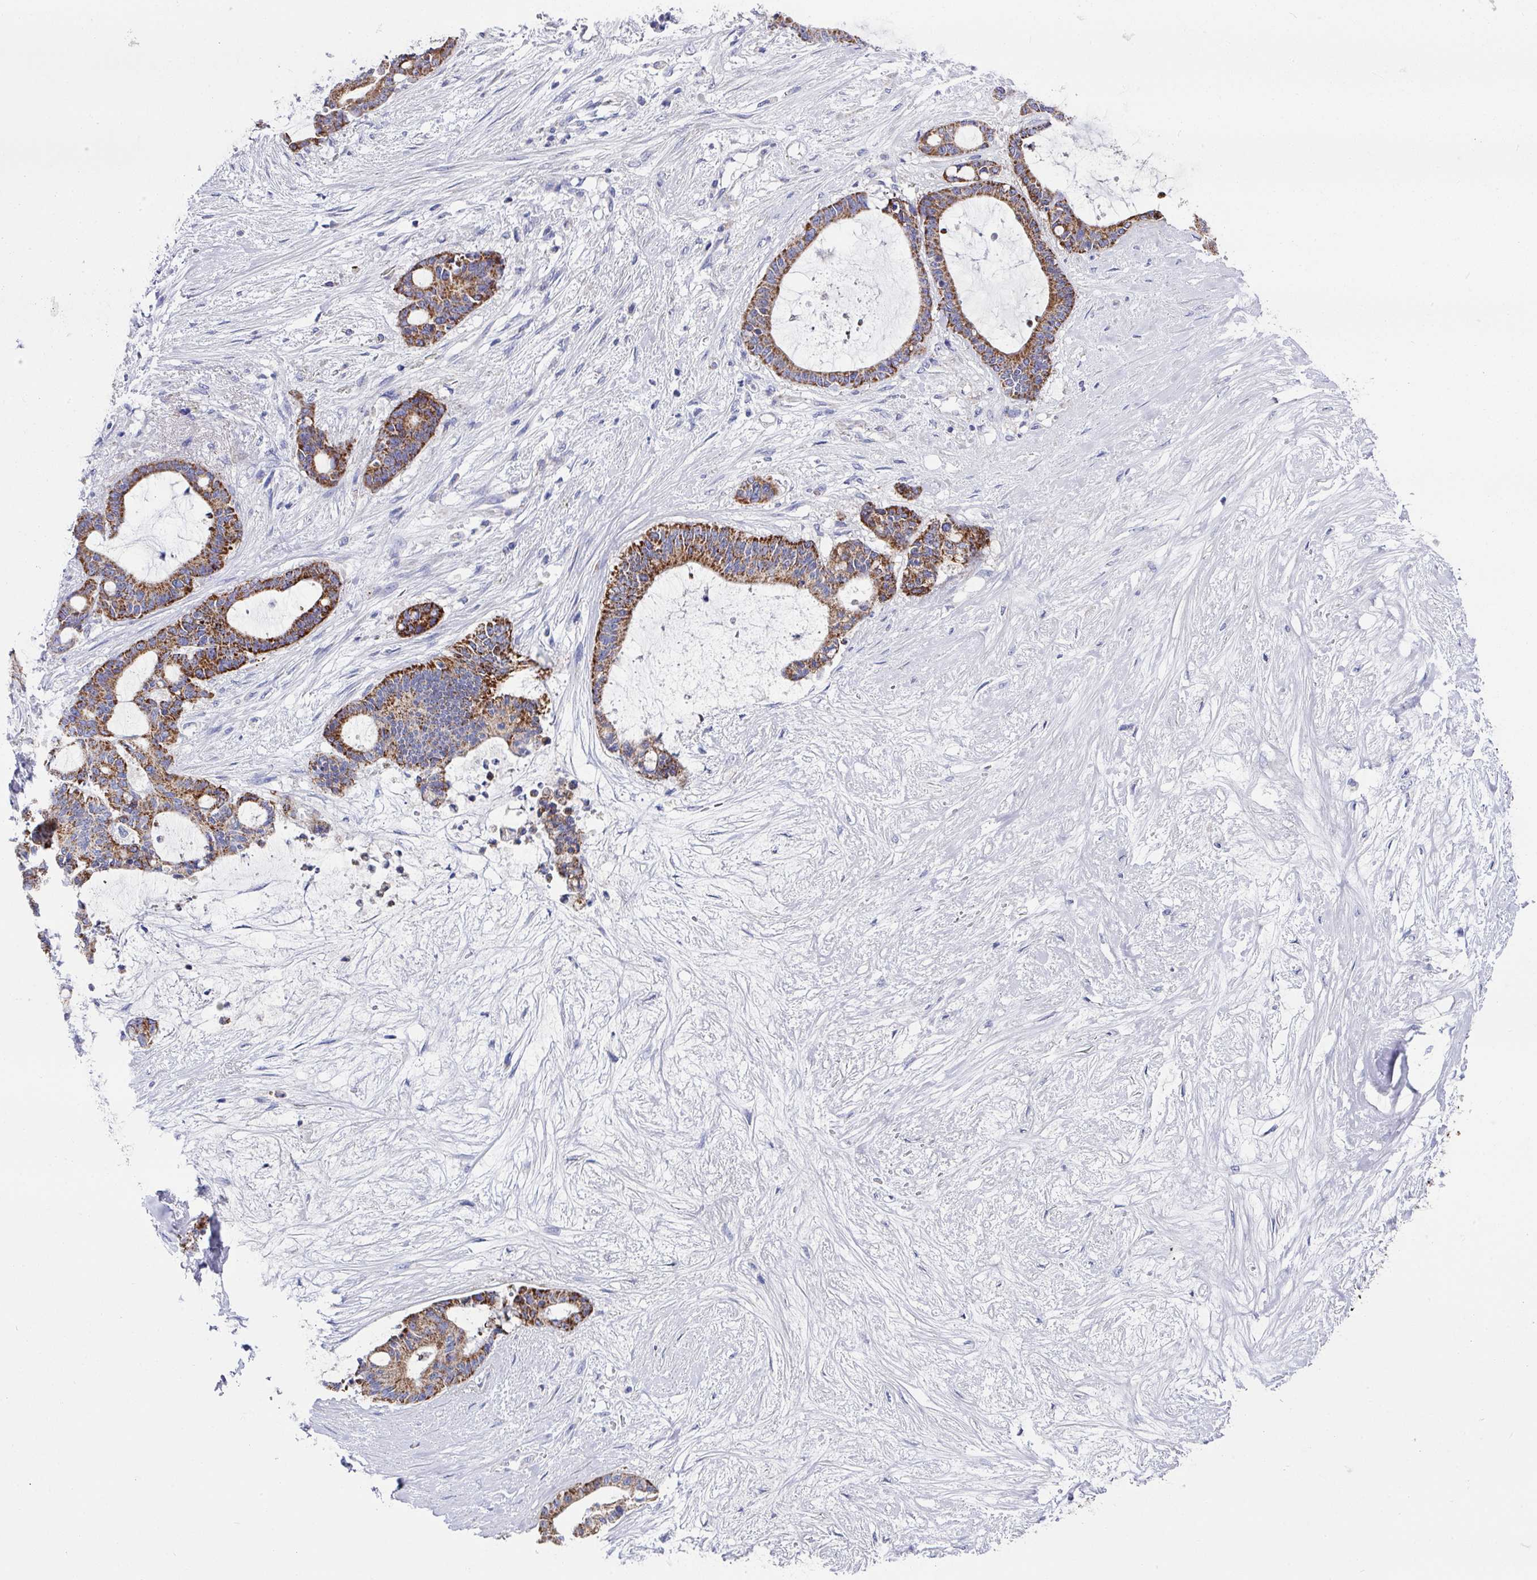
{"staining": {"intensity": "strong", "quantity": ">75%", "location": "cytoplasmic/membranous"}, "tissue": "liver cancer", "cell_type": "Tumor cells", "image_type": "cancer", "snomed": [{"axis": "morphology", "description": "Normal tissue, NOS"}, {"axis": "morphology", "description": "Cholangiocarcinoma"}, {"axis": "topography", "description": "Liver"}, {"axis": "topography", "description": "Peripheral nerve tissue"}], "caption": "Liver cancer (cholangiocarcinoma) stained with DAB (3,3'-diaminobenzidine) immunohistochemistry demonstrates high levels of strong cytoplasmic/membranous positivity in approximately >75% of tumor cells.", "gene": "CLDN1", "patient": {"sex": "female", "age": 73}}